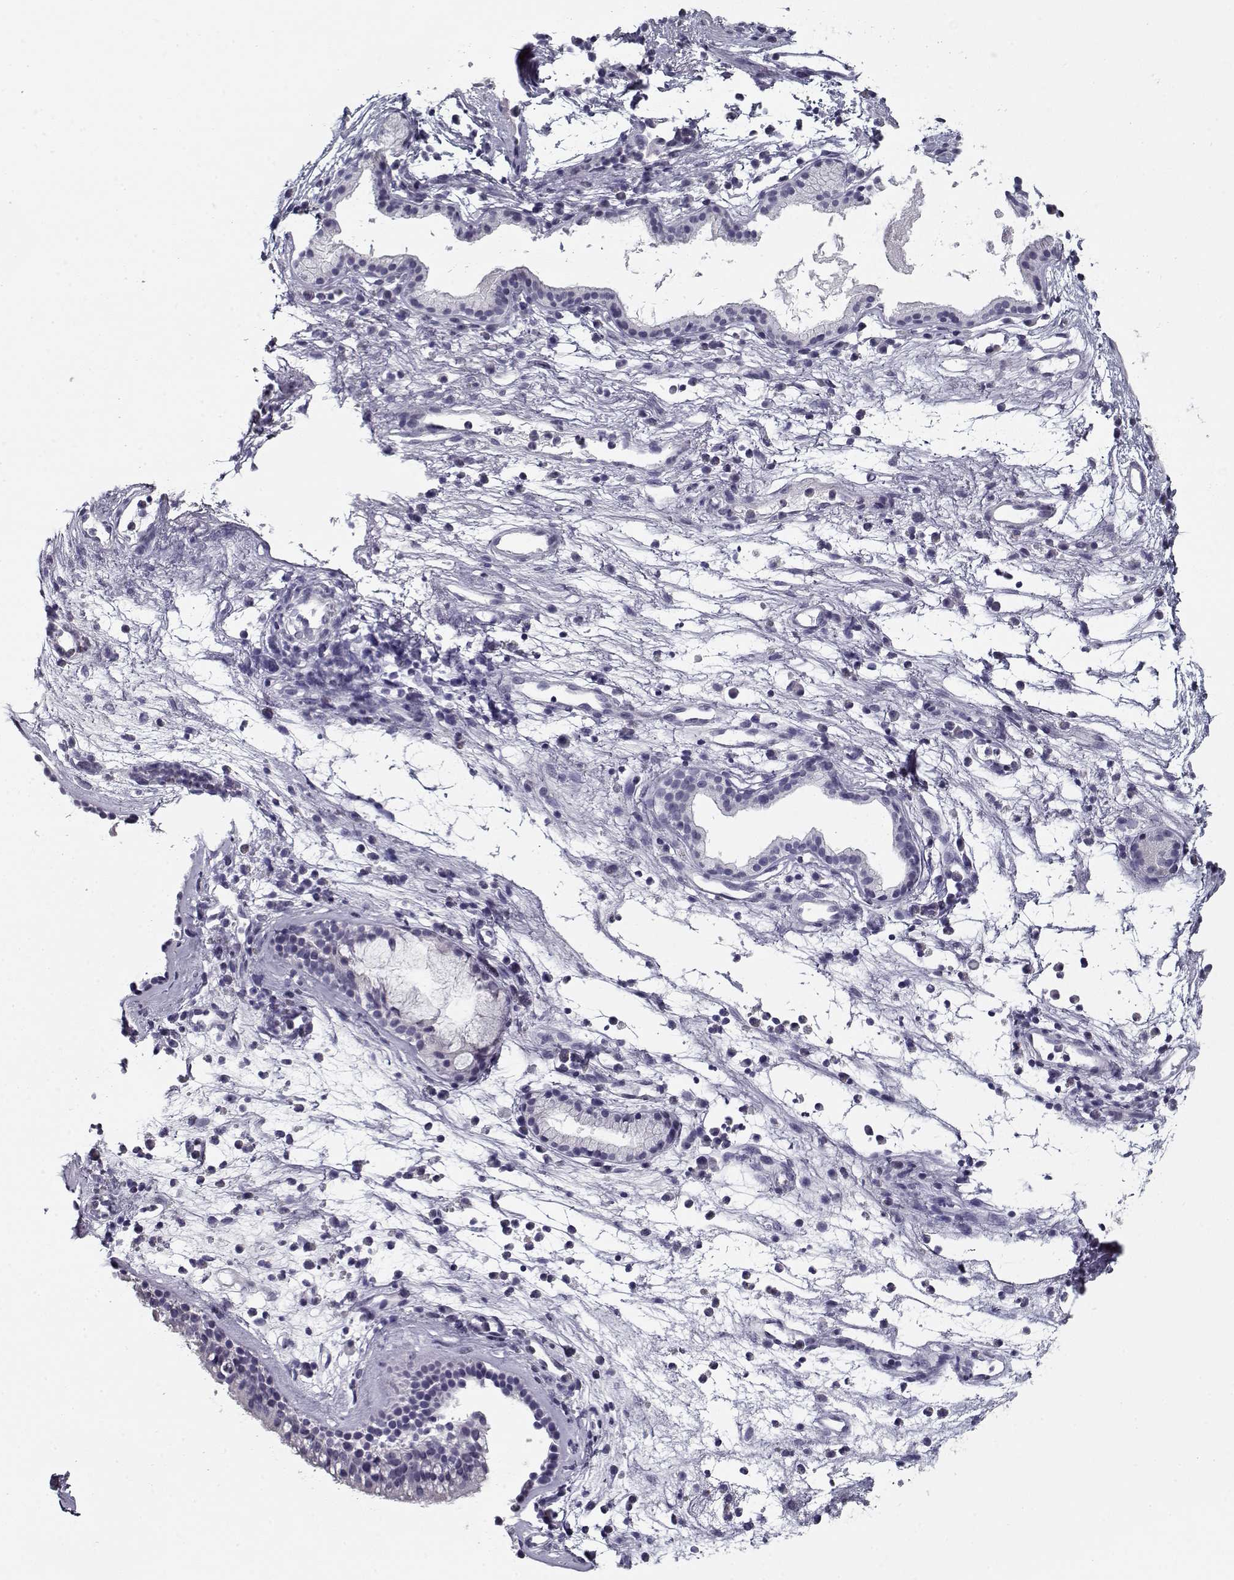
{"staining": {"intensity": "negative", "quantity": "none", "location": "none"}, "tissue": "nasopharynx", "cell_type": "Respiratory epithelial cells", "image_type": "normal", "snomed": [{"axis": "morphology", "description": "Normal tissue, NOS"}, {"axis": "topography", "description": "Nasopharynx"}], "caption": "DAB (3,3'-diaminobenzidine) immunohistochemical staining of normal nasopharynx exhibits no significant positivity in respiratory epithelial cells.", "gene": "RNF32", "patient": {"sex": "male", "age": 77}}